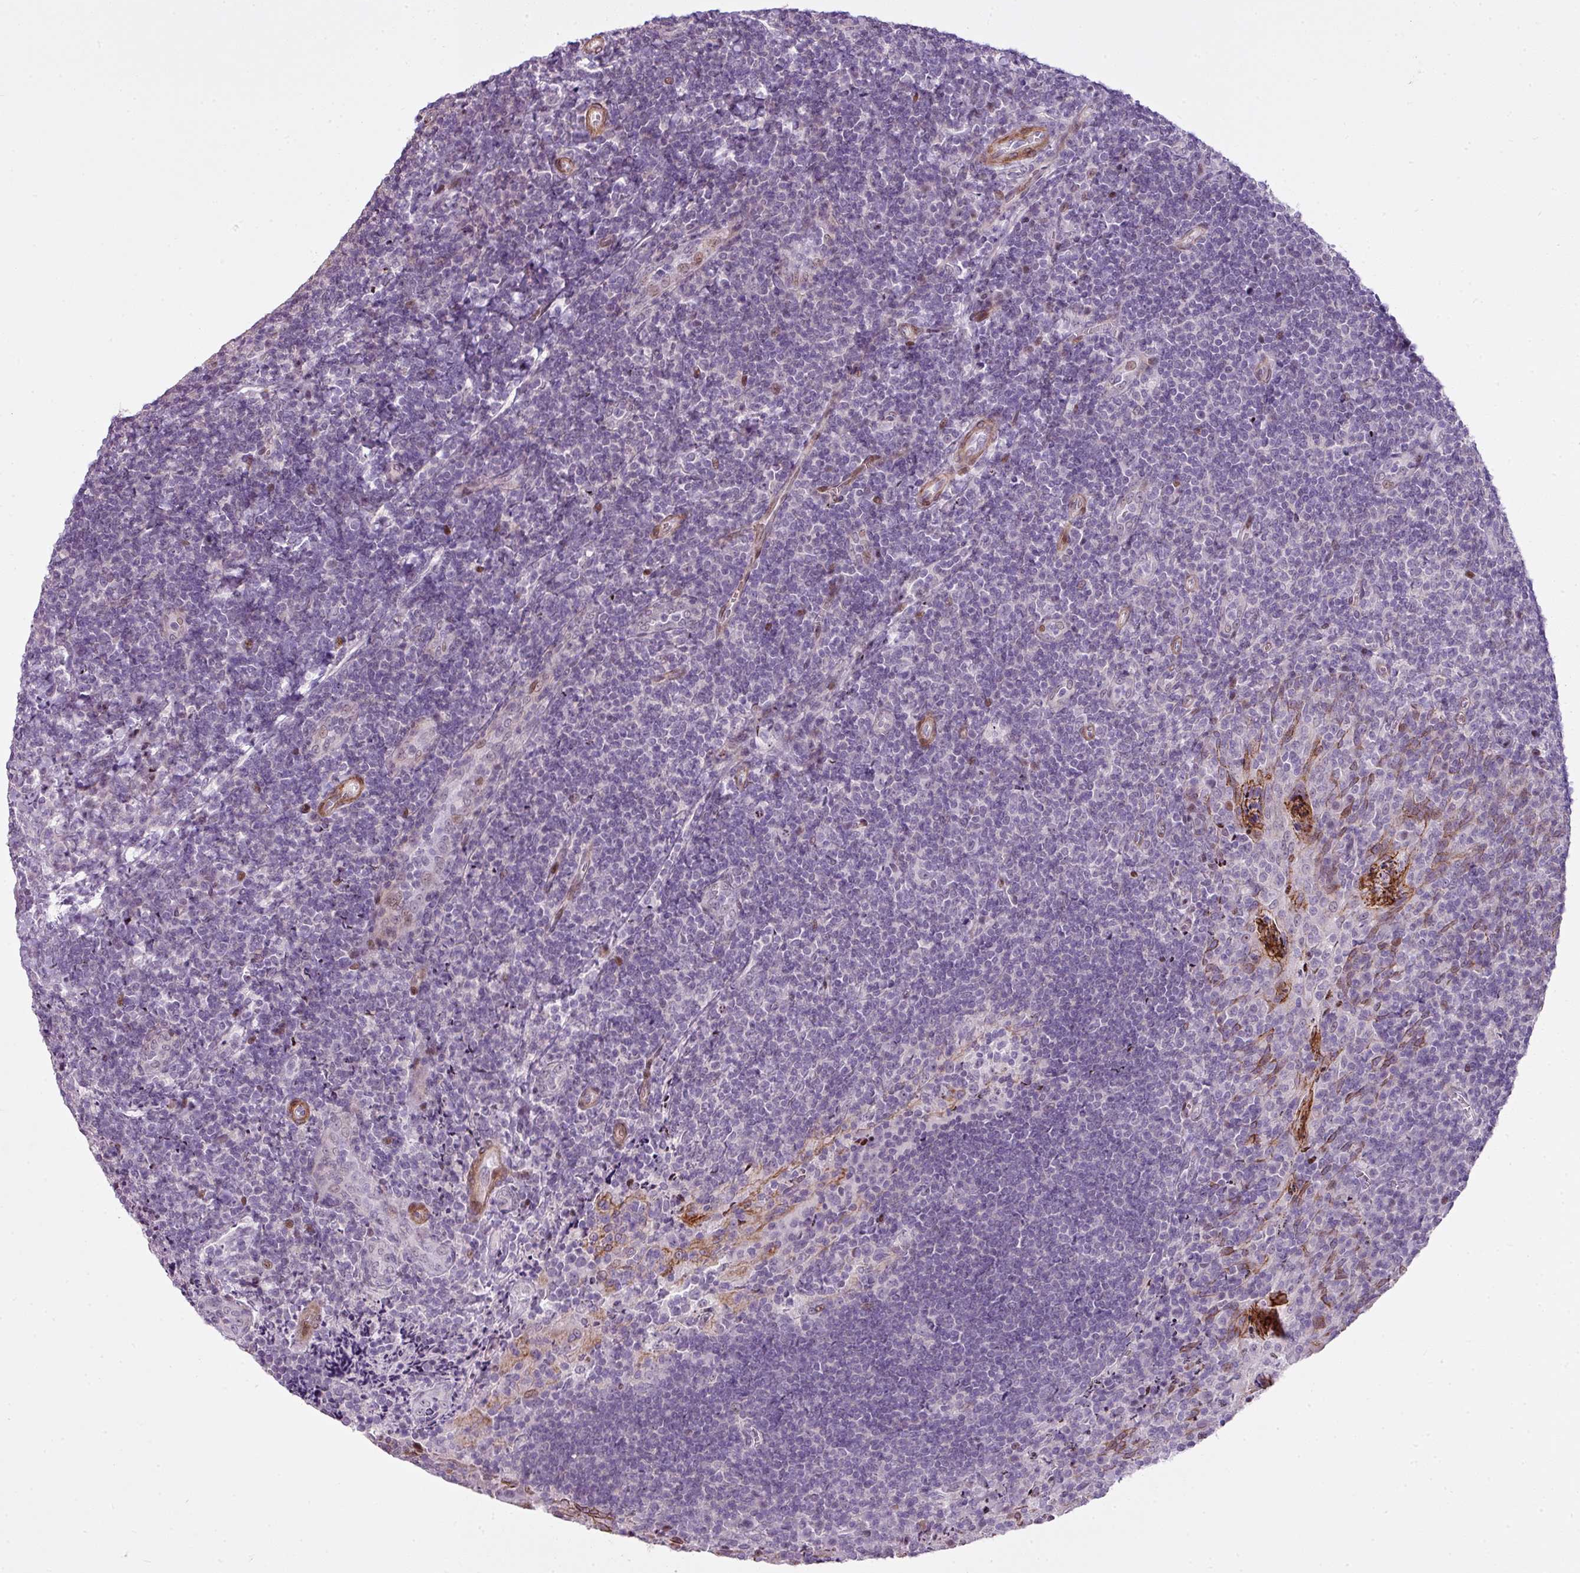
{"staining": {"intensity": "weak", "quantity": "25%-75%", "location": "cytoplasmic/membranous"}, "tissue": "tonsil", "cell_type": "Germinal center cells", "image_type": "normal", "snomed": [{"axis": "morphology", "description": "Normal tissue, NOS"}, {"axis": "topography", "description": "Tonsil"}], "caption": "The photomicrograph exhibits staining of unremarkable tonsil, revealing weak cytoplasmic/membranous protein positivity (brown color) within germinal center cells.", "gene": "ZNF688", "patient": {"sex": "male", "age": 17}}